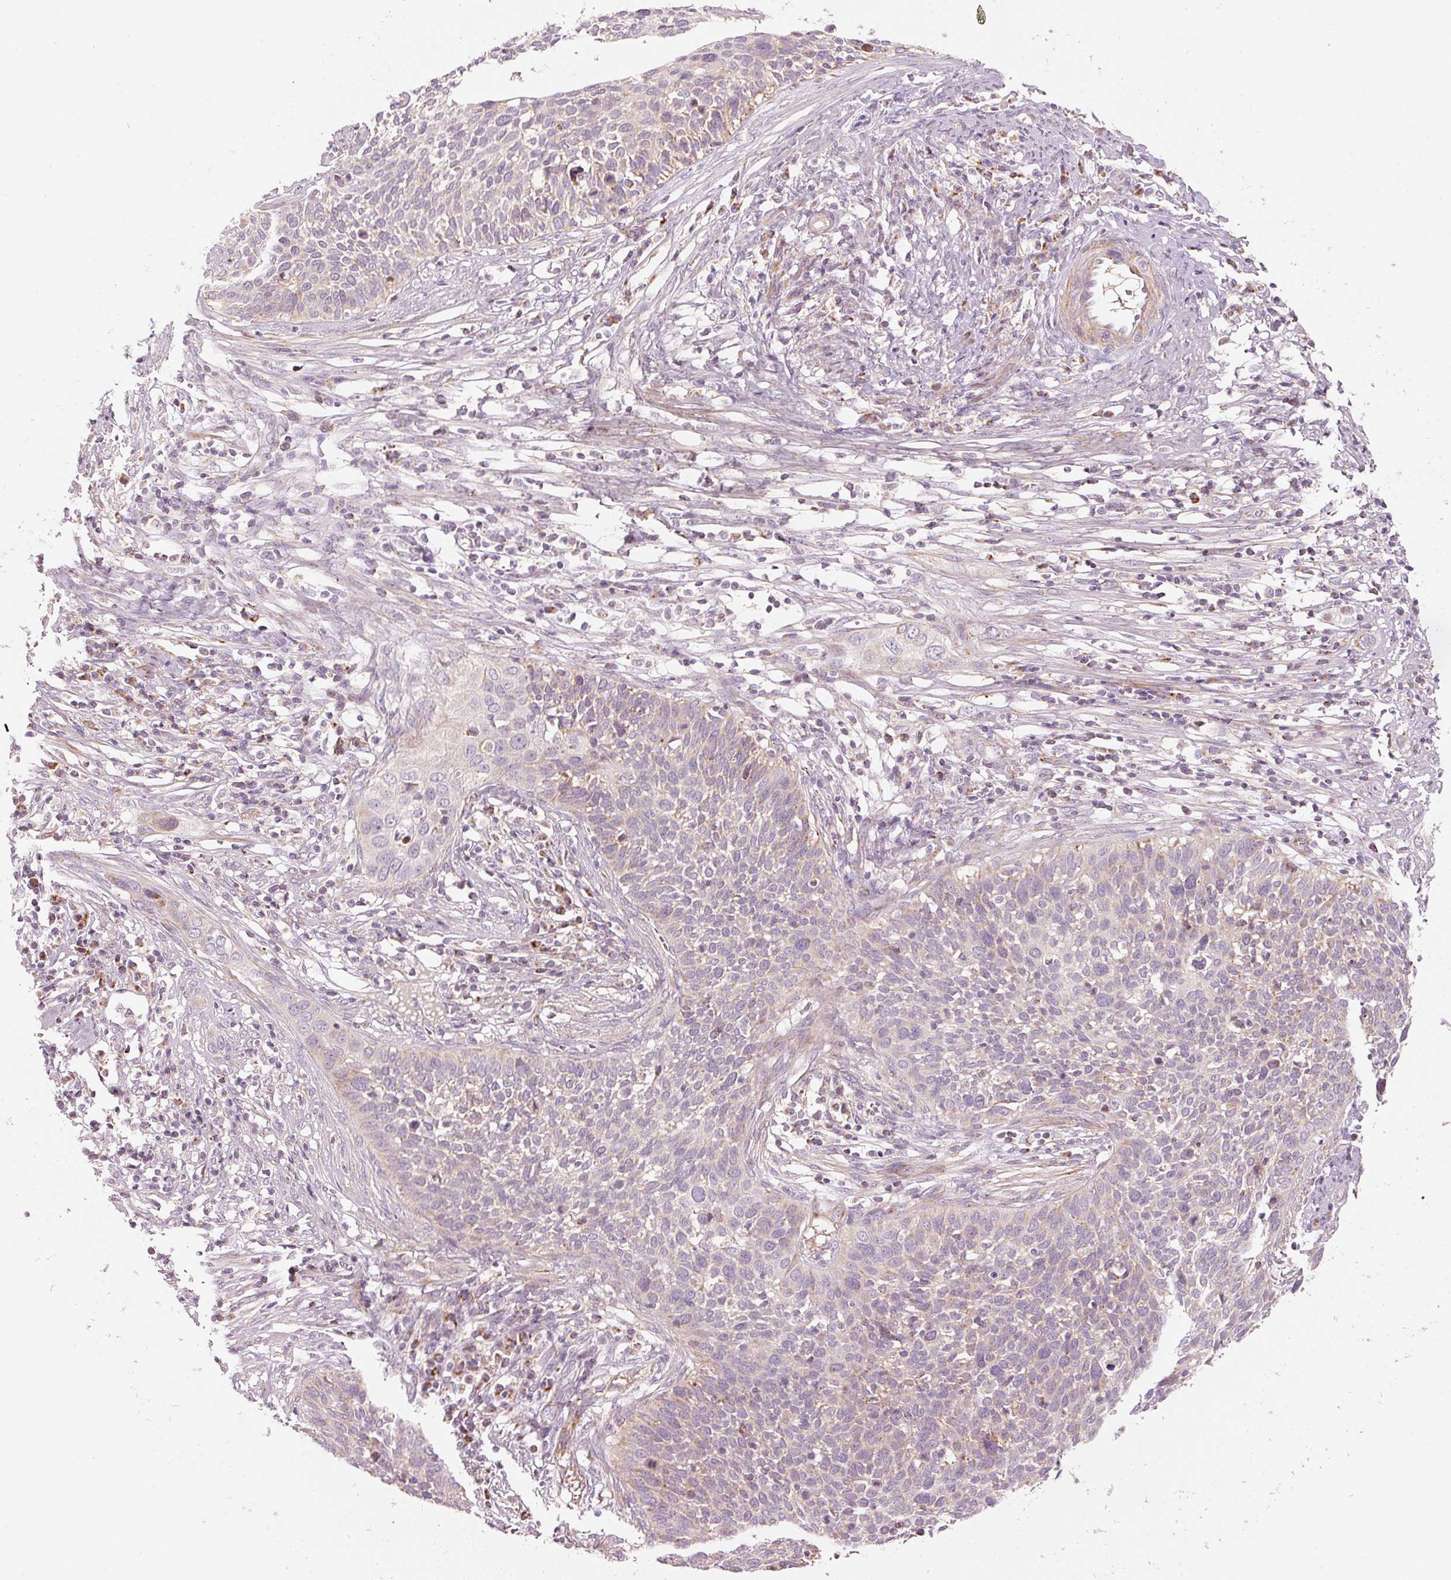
{"staining": {"intensity": "weak", "quantity": "<25%", "location": "cytoplasmic/membranous"}, "tissue": "cervical cancer", "cell_type": "Tumor cells", "image_type": "cancer", "snomed": [{"axis": "morphology", "description": "Squamous cell carcinoma, NOS"}, {"axis": "topography", "description": "Cervix"}], "caption": "A histopathology image of human cervical squamous cell carcinoma is negative for staining in tumor cells. The staining is performed using DAB brown chromogen with nuclei counter-stained in using hematoxylin.", "gene": "C17orf98", "patient": {"sex": "female", "age": 34}}